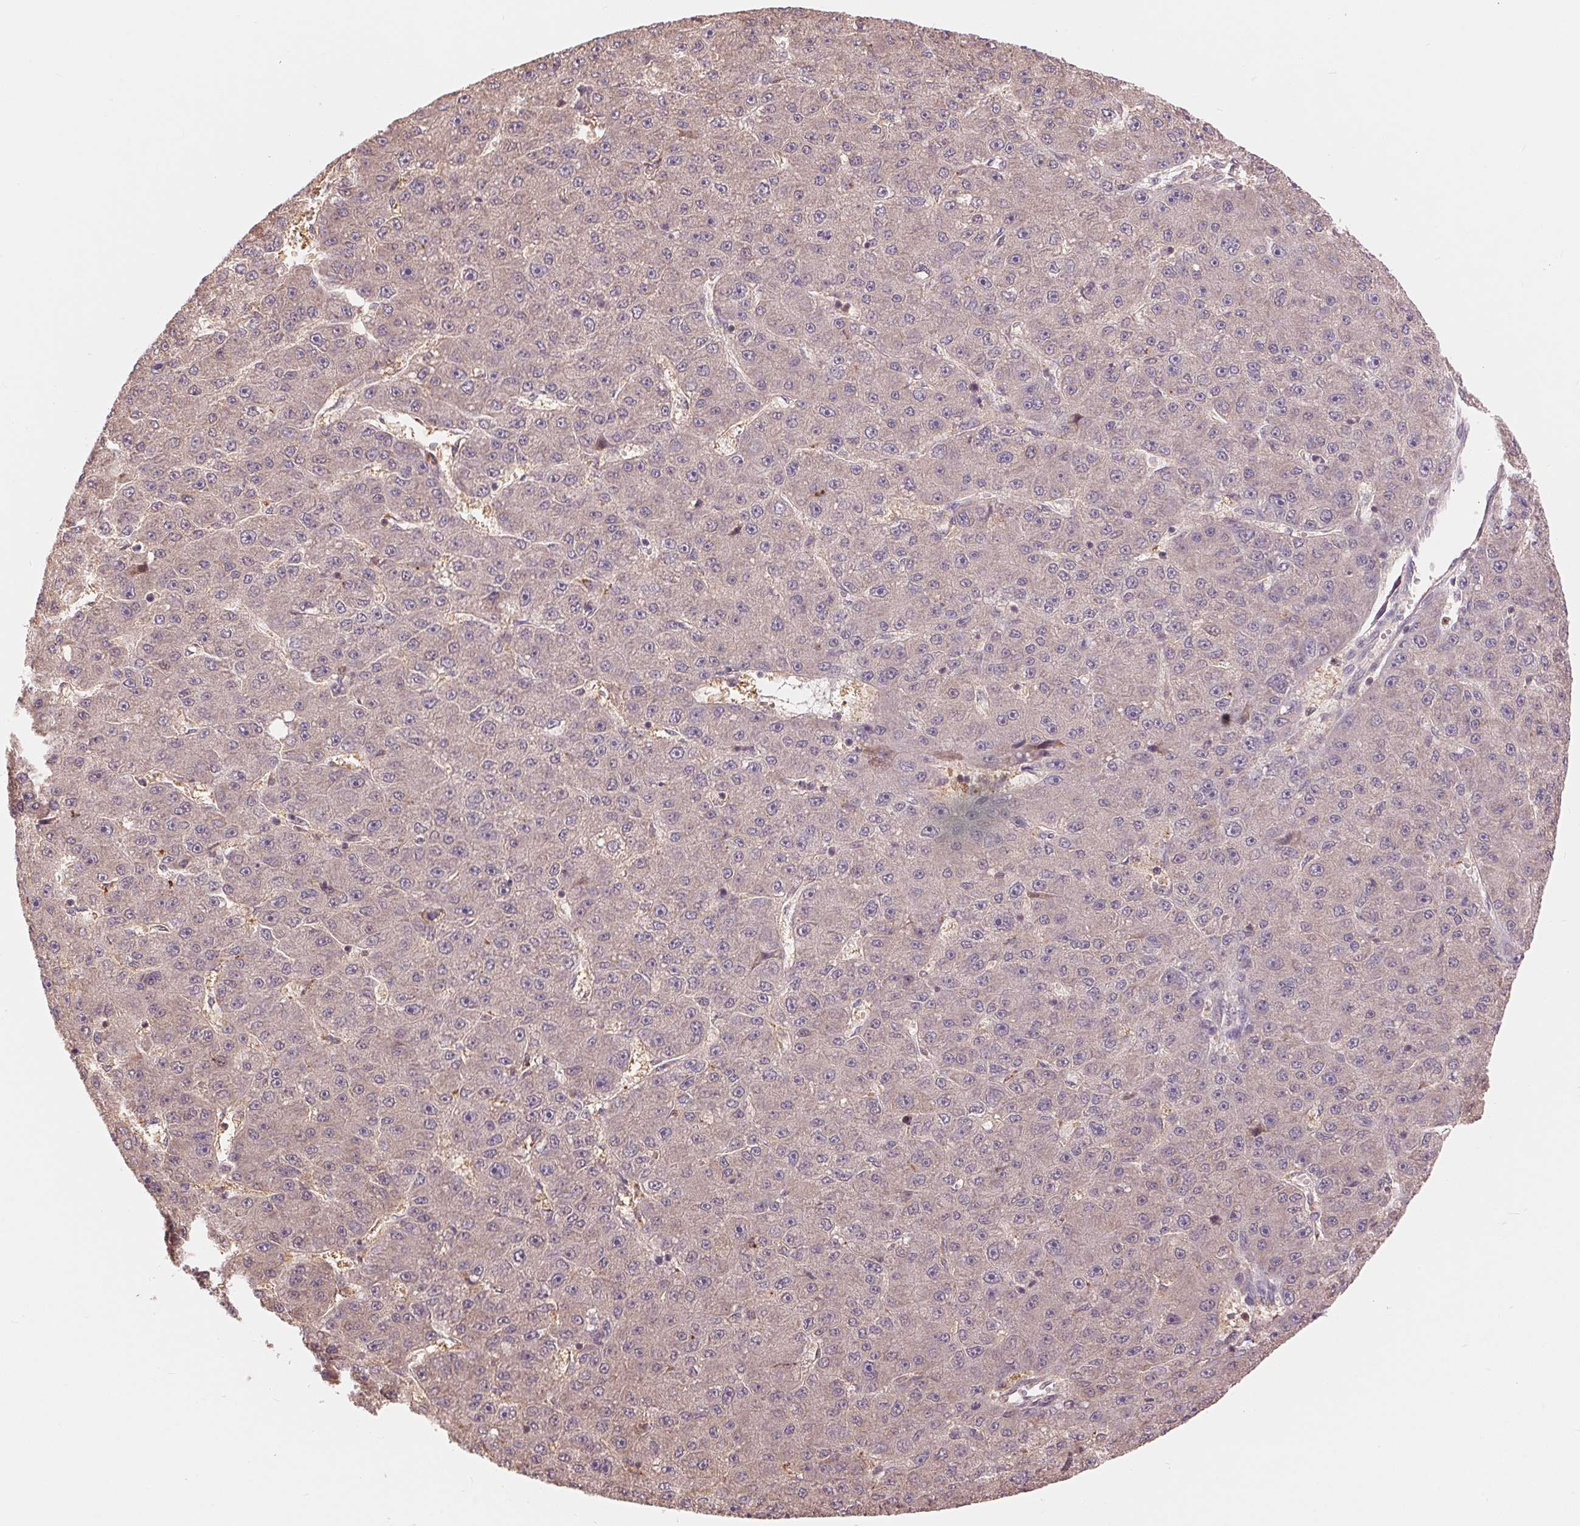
{"staining": {"intensity": "weak", "quantity": ">75%", "location": "cytoplasmic/membranous"}, "tissue": "liver cancer", "cell_type": "Tumor cells", "image_type": "cancer", "snomed": [{"axis": "morphology", "description": "Carcinoma, Hepatocellular, NOS"}, {"axis": "topography", "description": "Liver"}], "caption": "Human liver cancer stained with a brown dye reveals weak cytoplasmic/membranous positive staining in about >75% of tumor cells.", "gene": "TMEM273", "patient": {"sex": "male", "age": 67}}